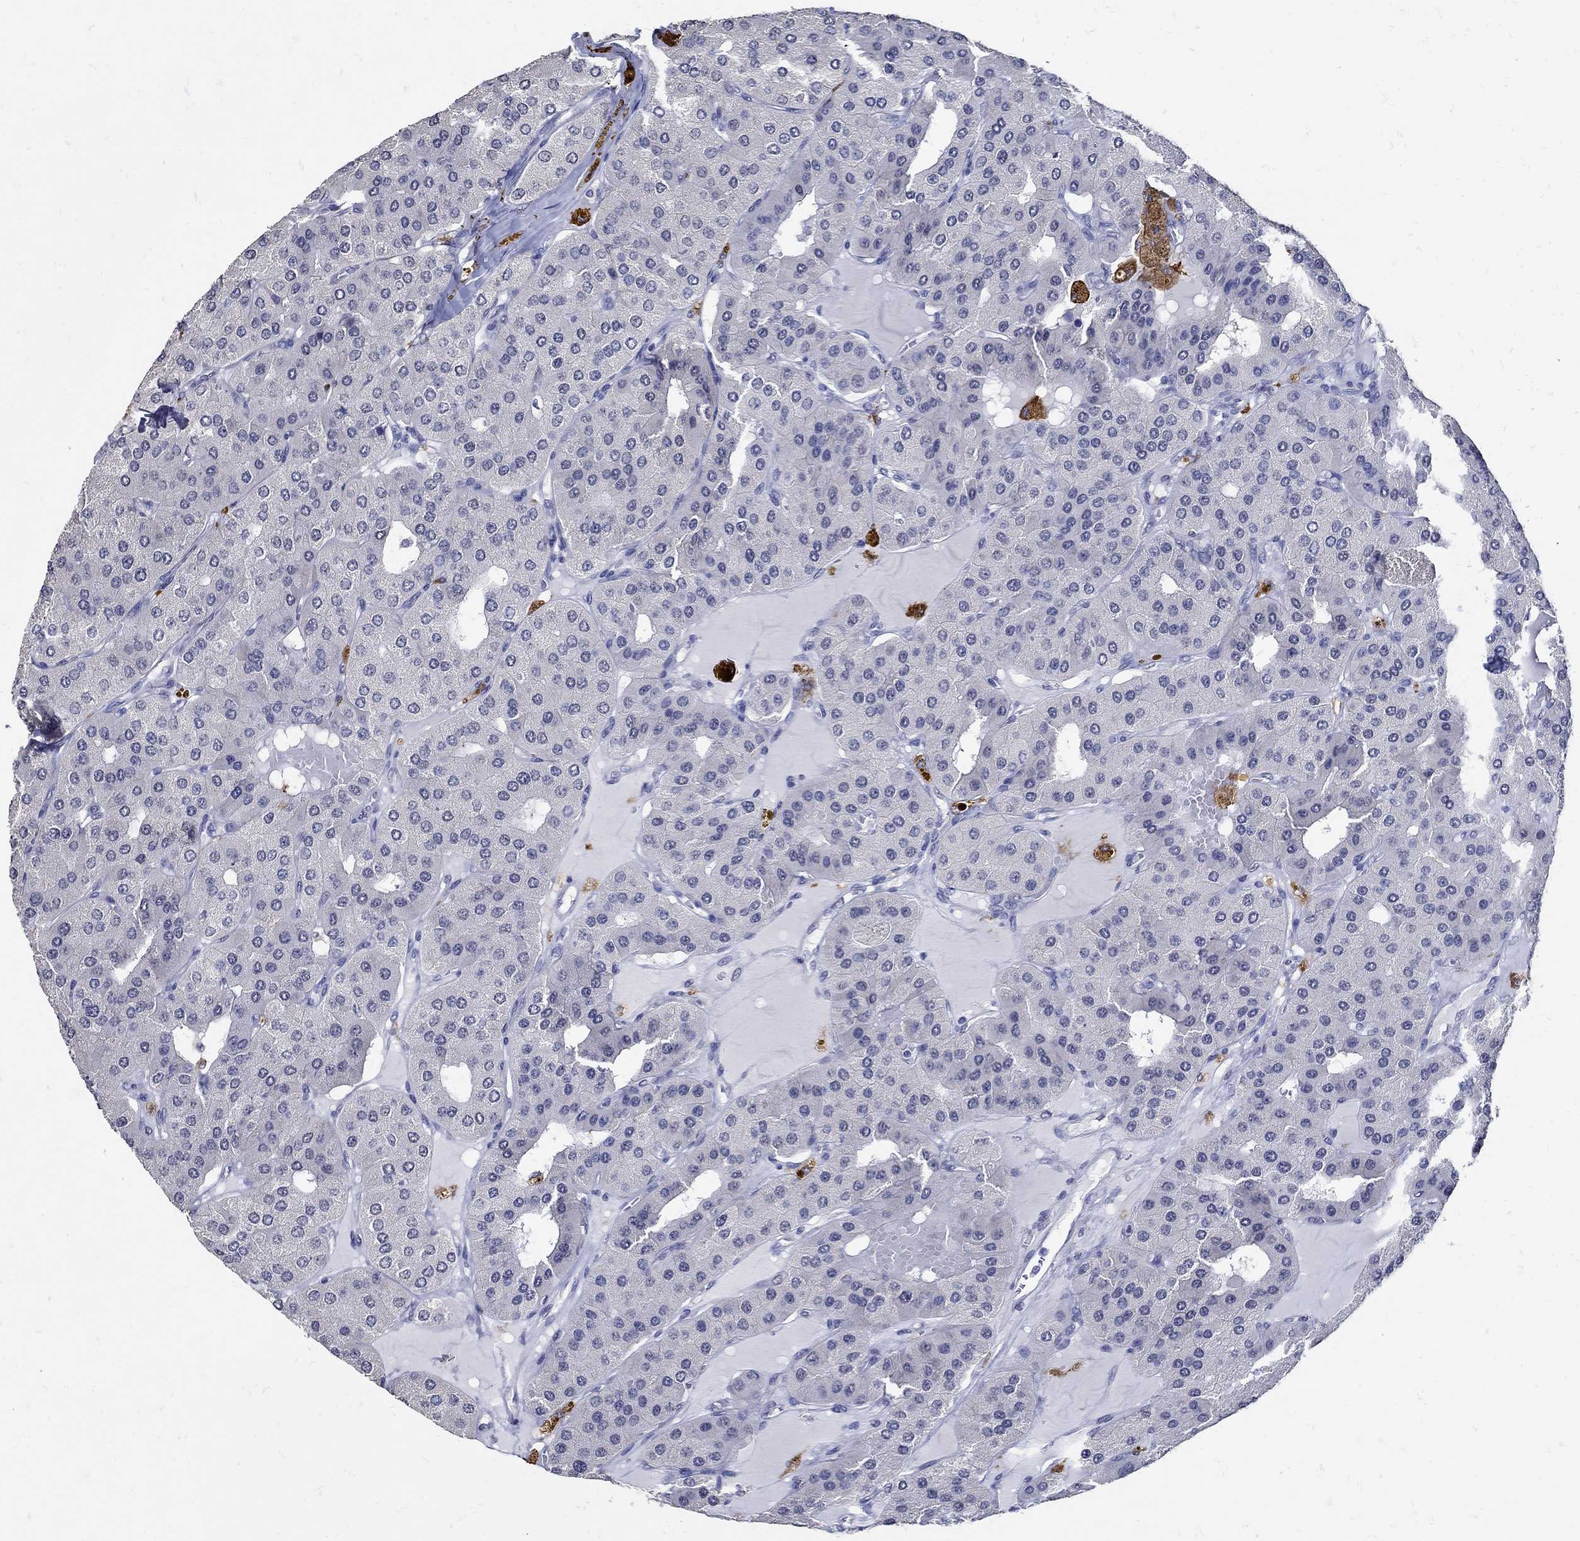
{"staining": {"intensity": "negative", "quantity": "none", "location": "none"}, "tissue": "parathyroid gland", "cell_type": "Glandular cells", "image_type": "normal", "snomed": [{"axis": "morphology", "description": "Normal tissue, NOS"}, {"axis": "morphology", "description": "Adenoma, NOS"}, {"axis": "topography", "description": "Parathyroid gland"}], "caption": "This photomicrograph is of normal parathyroid gland stained with immunohistochemistry to label a protein in brown with the nuclei are counter-stained blue. There is no positivity in glandular cells. (IHC, brightfield microscopy, high magnification).", "gene": "KCNN3", "patient": {"sex": "female", "age": 86}}